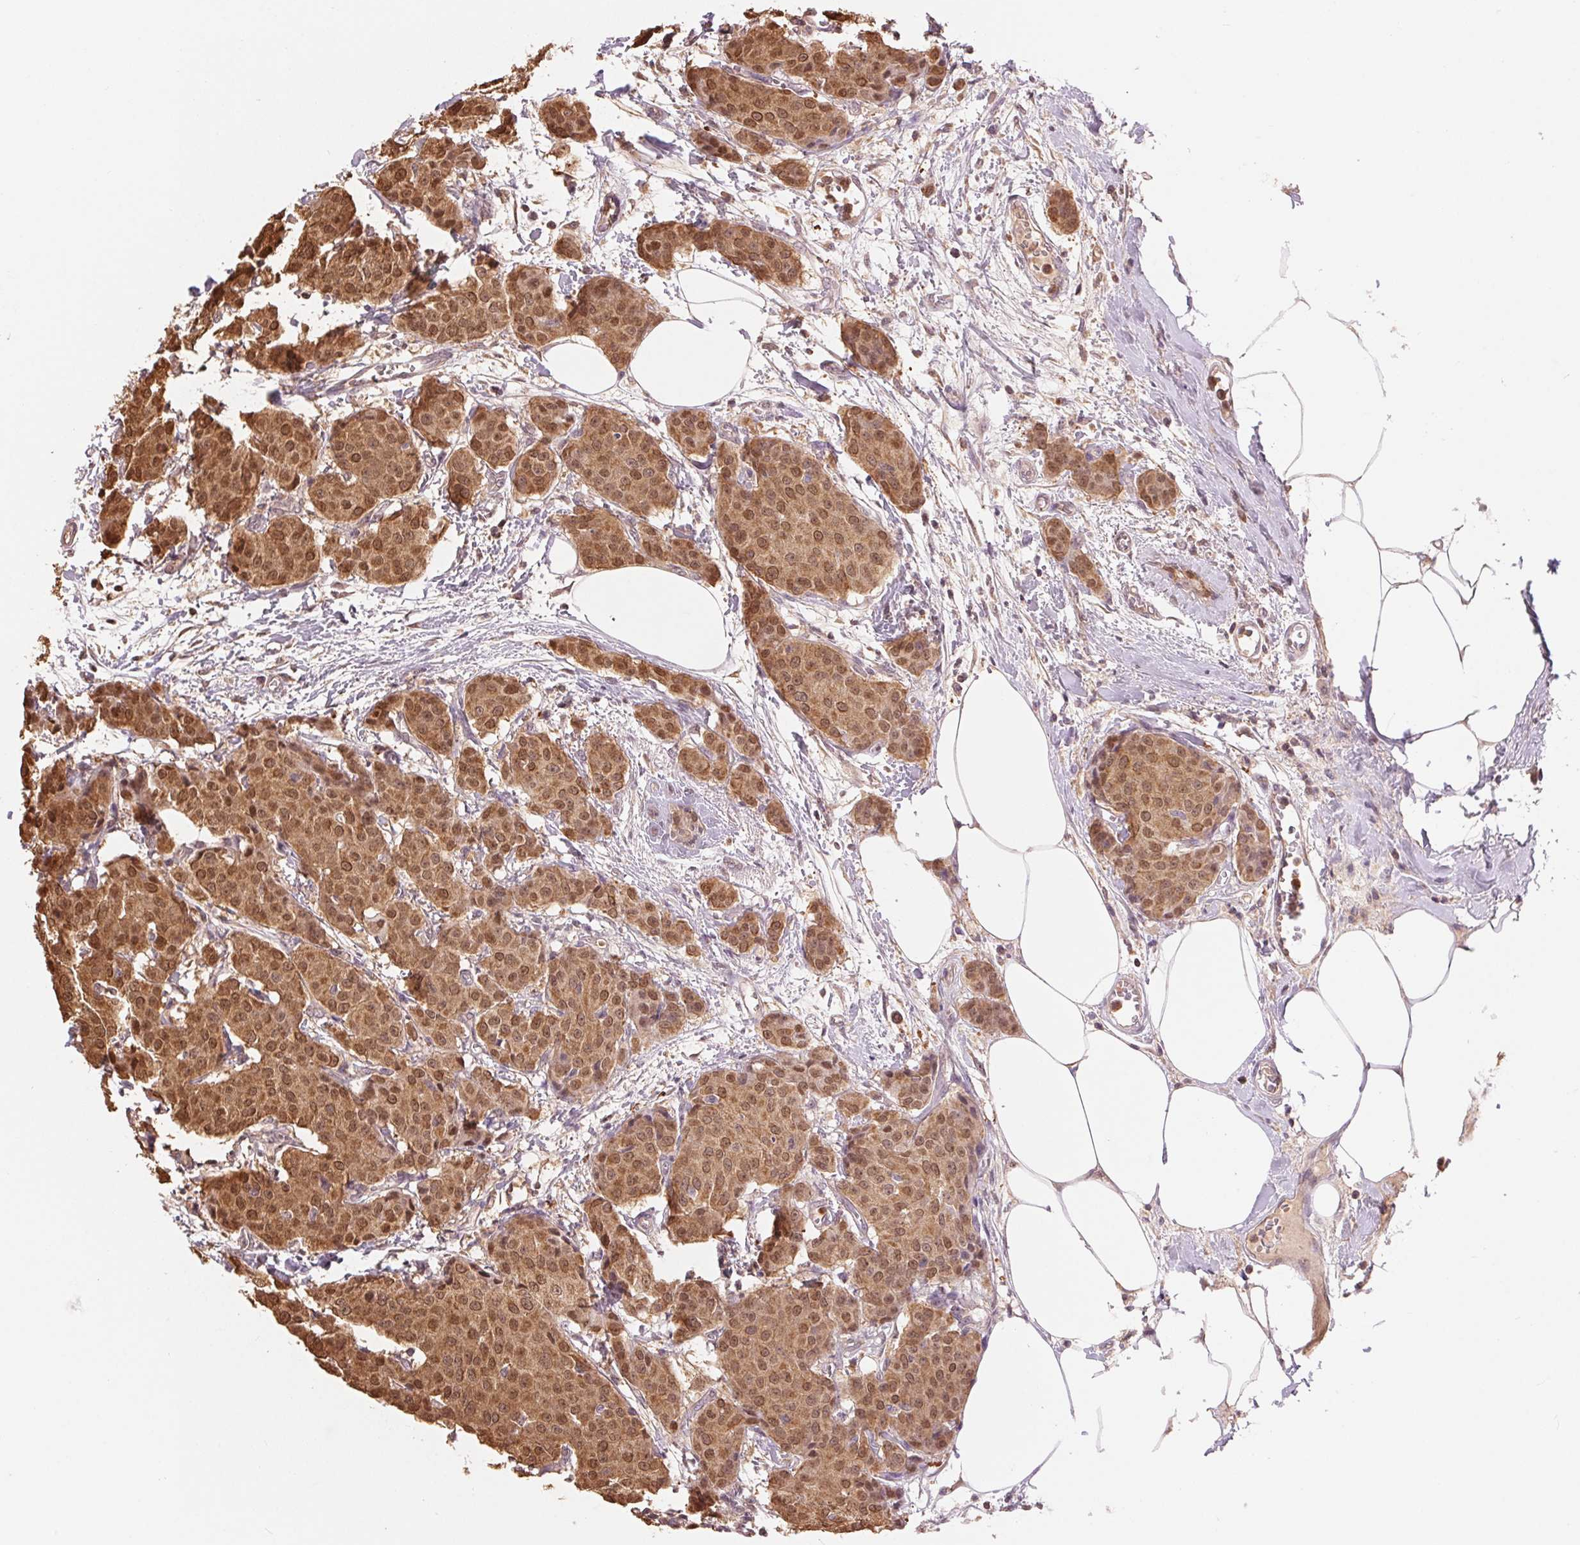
{"staining": {"intensity": "moderate", "quantity": ">75%", "location": "cytoplasmic/membranous,nuclear"}, "tissue": "breast cancer", "cell_type": "Tumor cells", "image_type": "cancer", "snomed": [{"axis": "morphology", "description": "Duct carcinoma"}, {"axis": "topography", "description": "Breast"}], "caption": "Immunohistochemical staining of breast cancer exhibits moderate cytoplasmic/membranous and nuclear protein positivity in about >75% of tumor cells.", "gene": "TMEM273", "patient": {"sex": "female", "age": 91}}